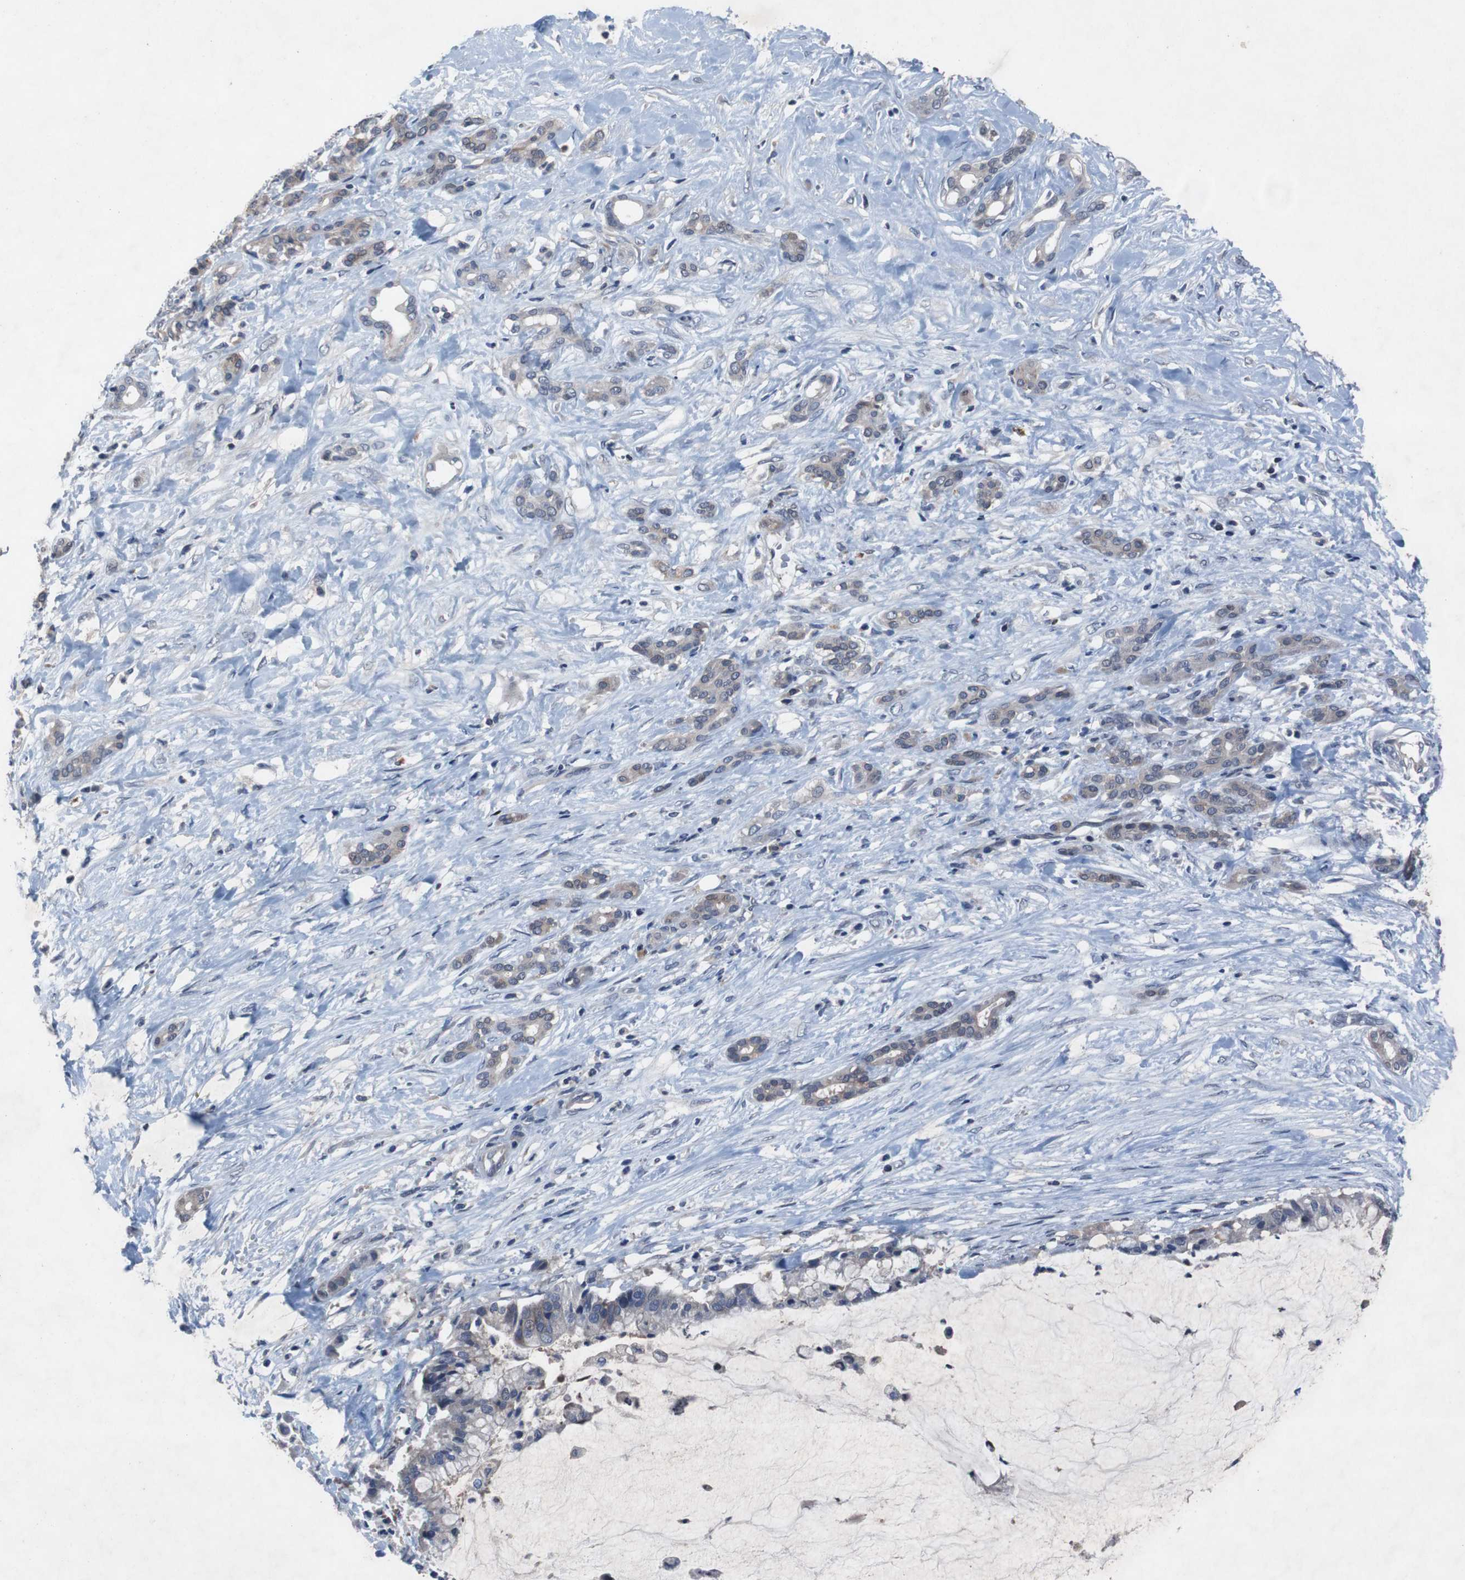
{"staining": {"intensity": "weak", "quantity": "<25%", "location": "cytoplasmic/membranous"}, "tissue": "pancreatic cancer", "cell_type": "Tumor cells", "image_type": "cancer", "snomed": [{"axis": "morphology", "description": "Adenocarcinoma, NOS"}, {"axis": "topography", "description": "Pancreas"}], "caption": "Human adenocarcinoma (pancreatic) stained for a protein using IHC demonstrates no expression in tumor cells.", "gene": "MUTYH", "patient": {"sex": "male", "age": 41}}